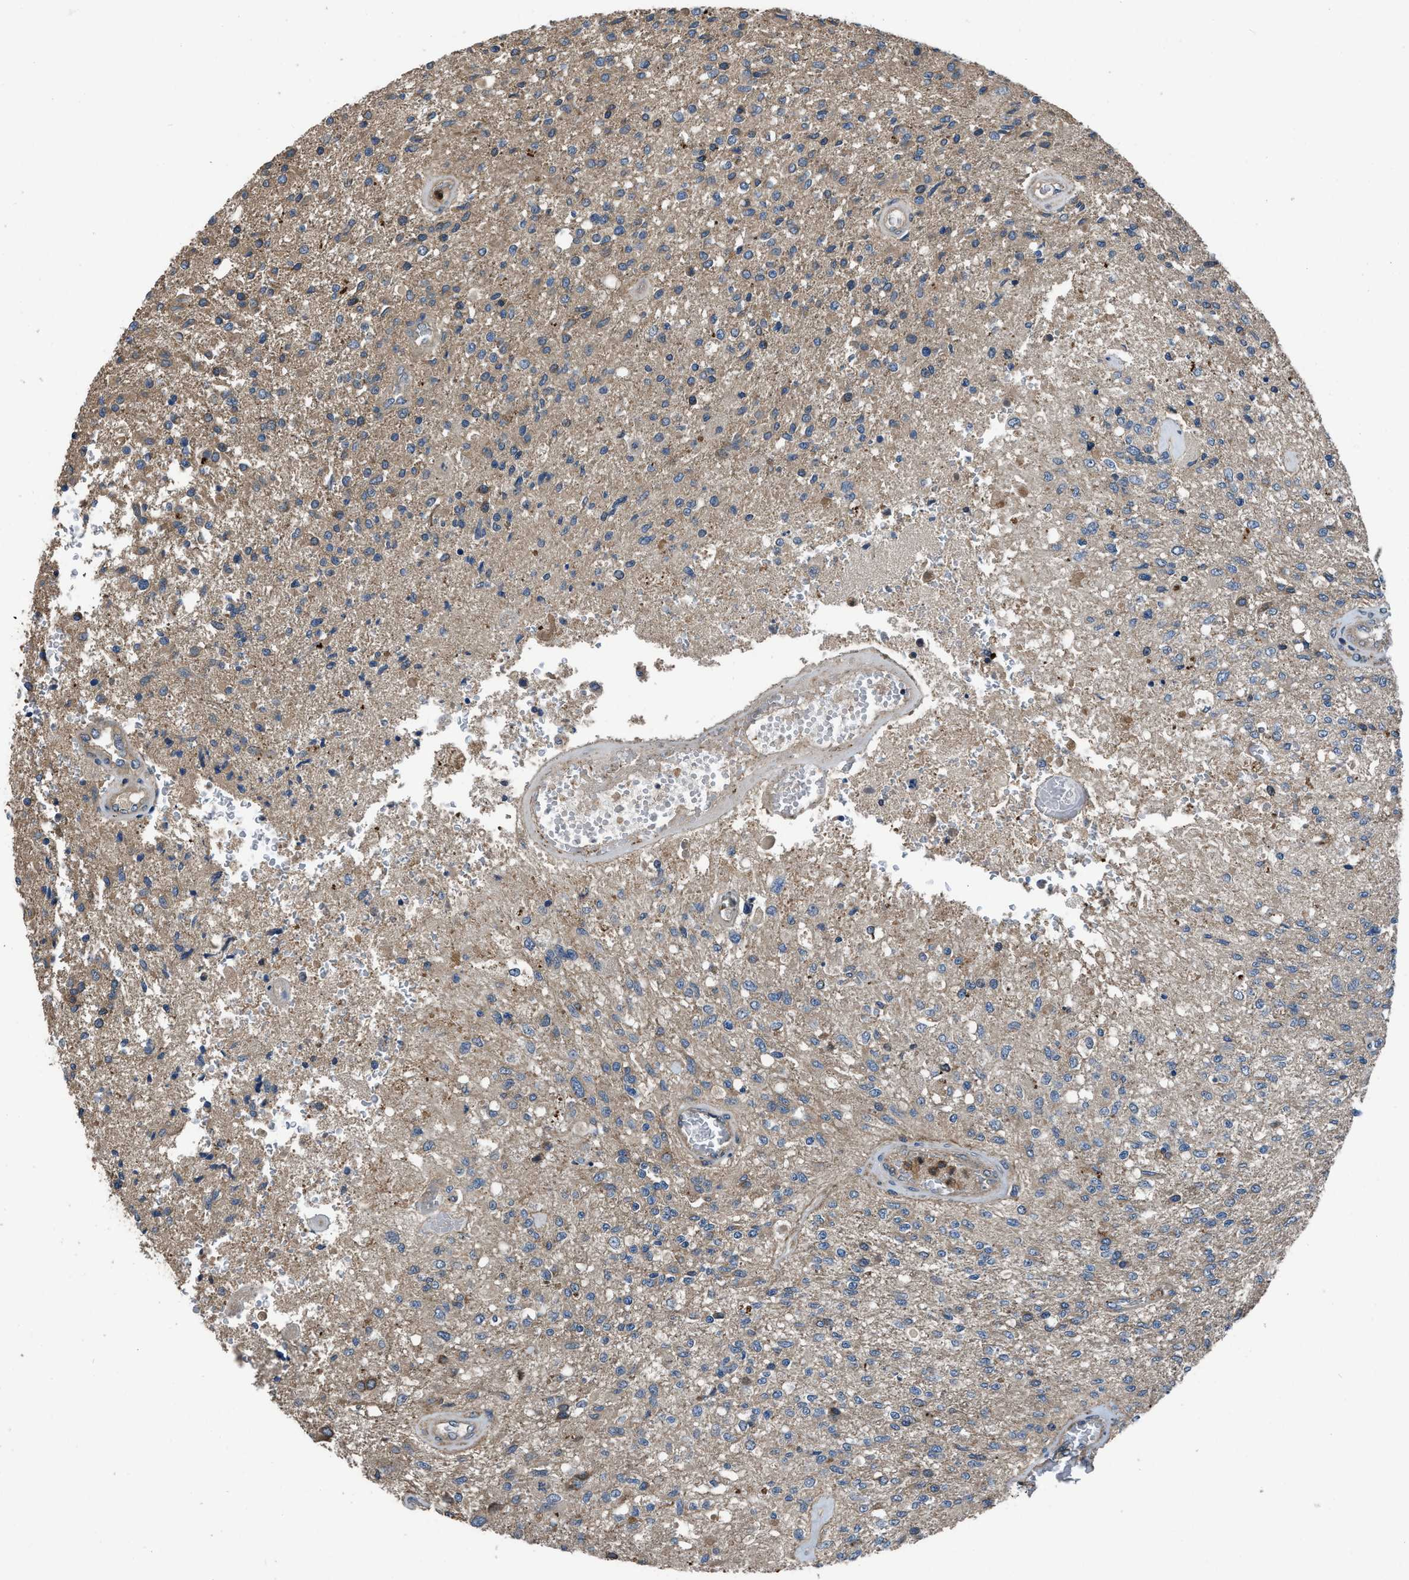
{"staining": {"intensity": "moderate", "quantity": "<25%", "location": "cytoplasmic/membranous"}, "tissue": "glioma", "cell_type": "Tumor cells", "image_type": "cancer", "snomed": [{"axis": "morphology", "description": "Normal tissue, NOS"}, {"axis": "morphology", "description": "Glioma, malignant, High grade"}, {"axis": "topography", "description": "Cerebral cortex"}], "caption": "A high-resolution photomicrograph shows IHC staining of glioma, which exhibits moderate cytoplasmic/membranous expression in approximately <25% of tumor cells.", "gene": "USP25", "patient": {"sex": "male", "age": 77}}